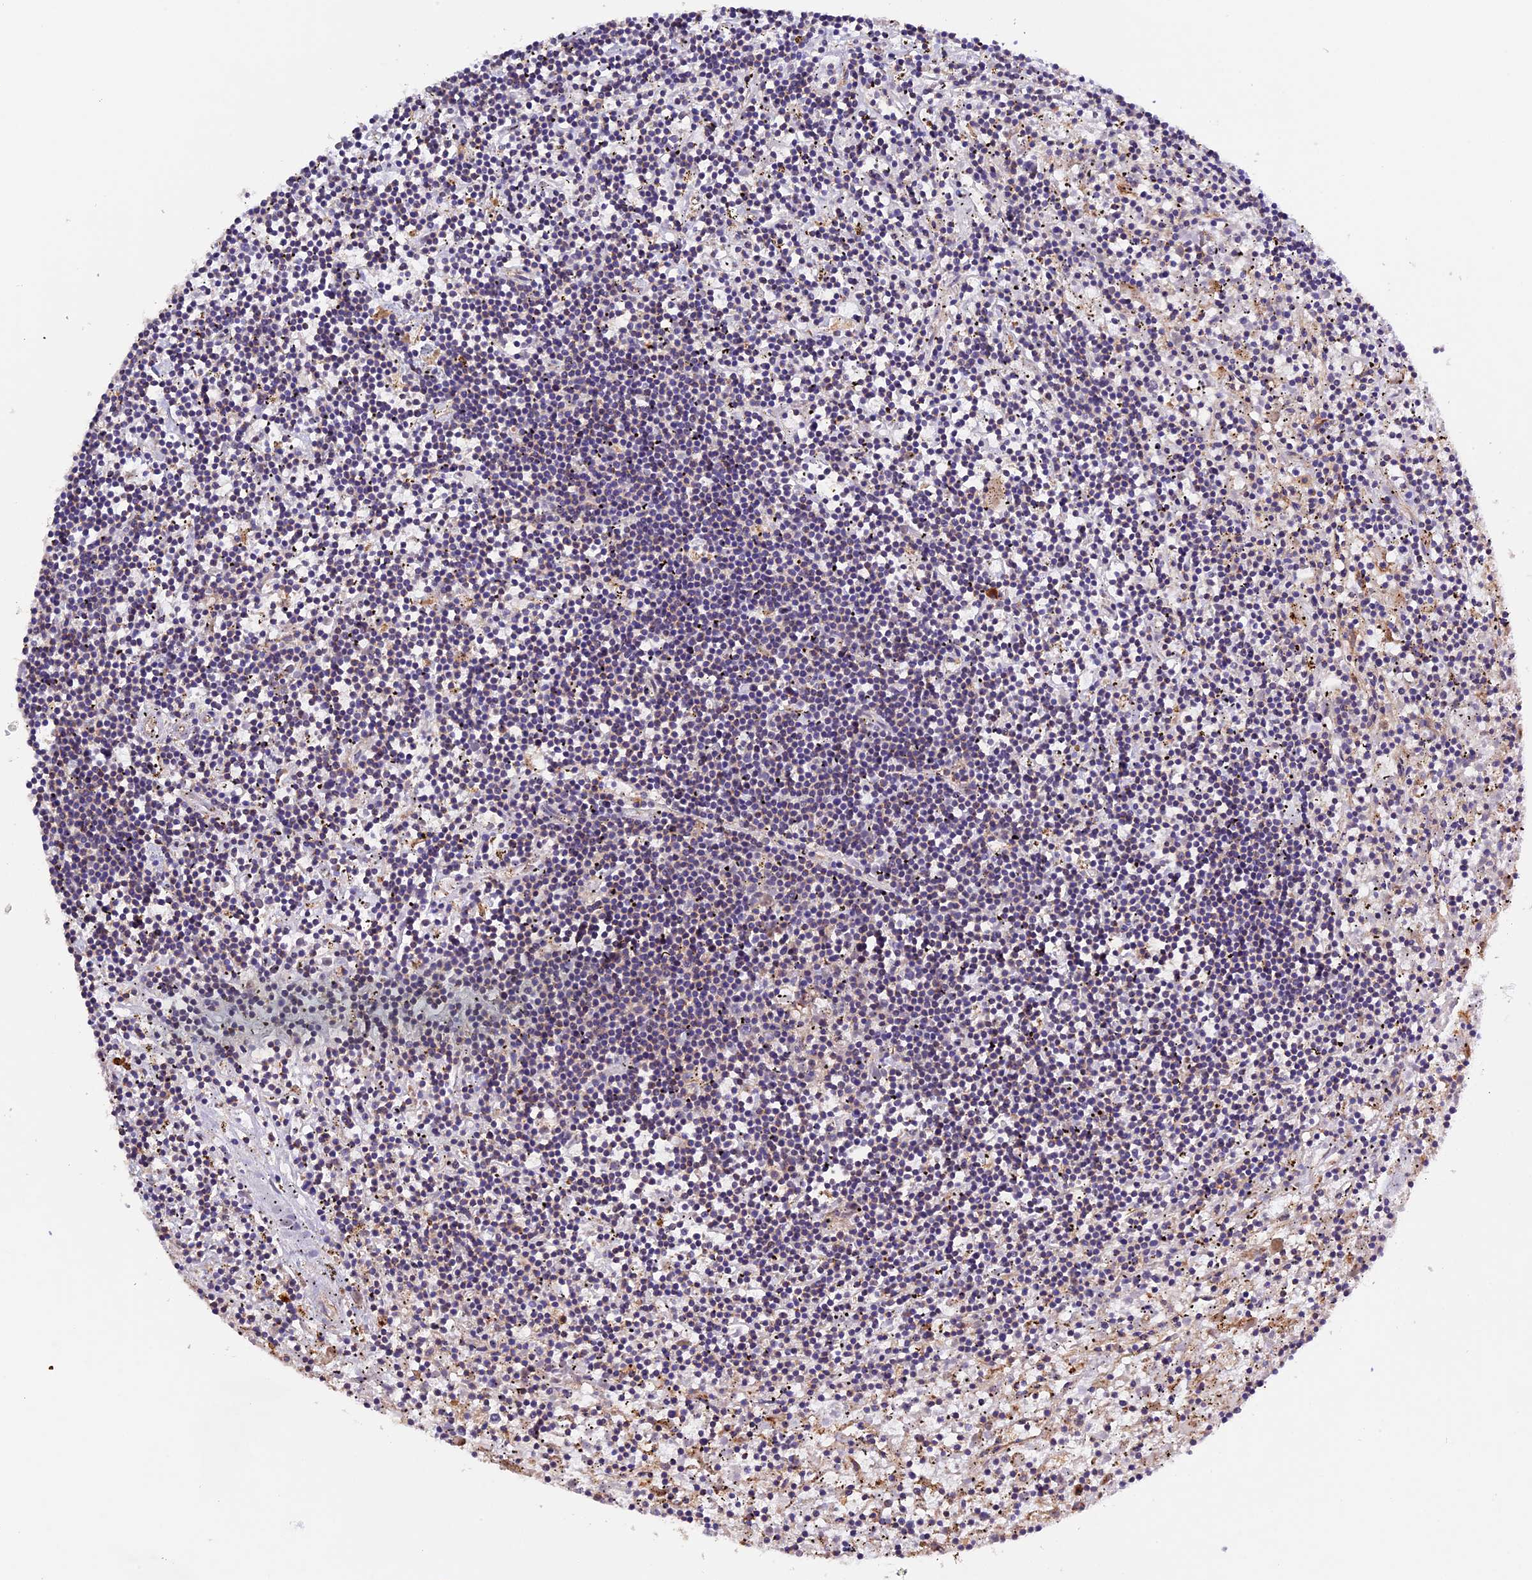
{"staining": {"intensity": "negative", "quantity": "none", "location": "none"}, "tissue": "lymphoma", "cell_type": "Tumor cells", "image_type": "cancer", "snomed": [{"axis": "morphology", "description": "Malignant lymphoma, non-Hodgkin's type, Low grade"}, {"axis": "topography", "description": "Spleen"}], "caption": "Immunohistochemical staining of lymphoma exhibits no significant positivity in tumor cells. (DAB (3,3'-diaminobenzidine) IHC with hematoxylin counter stain).", "gene": "METTL22", "patient": {"sex": "male", "age": 76}}